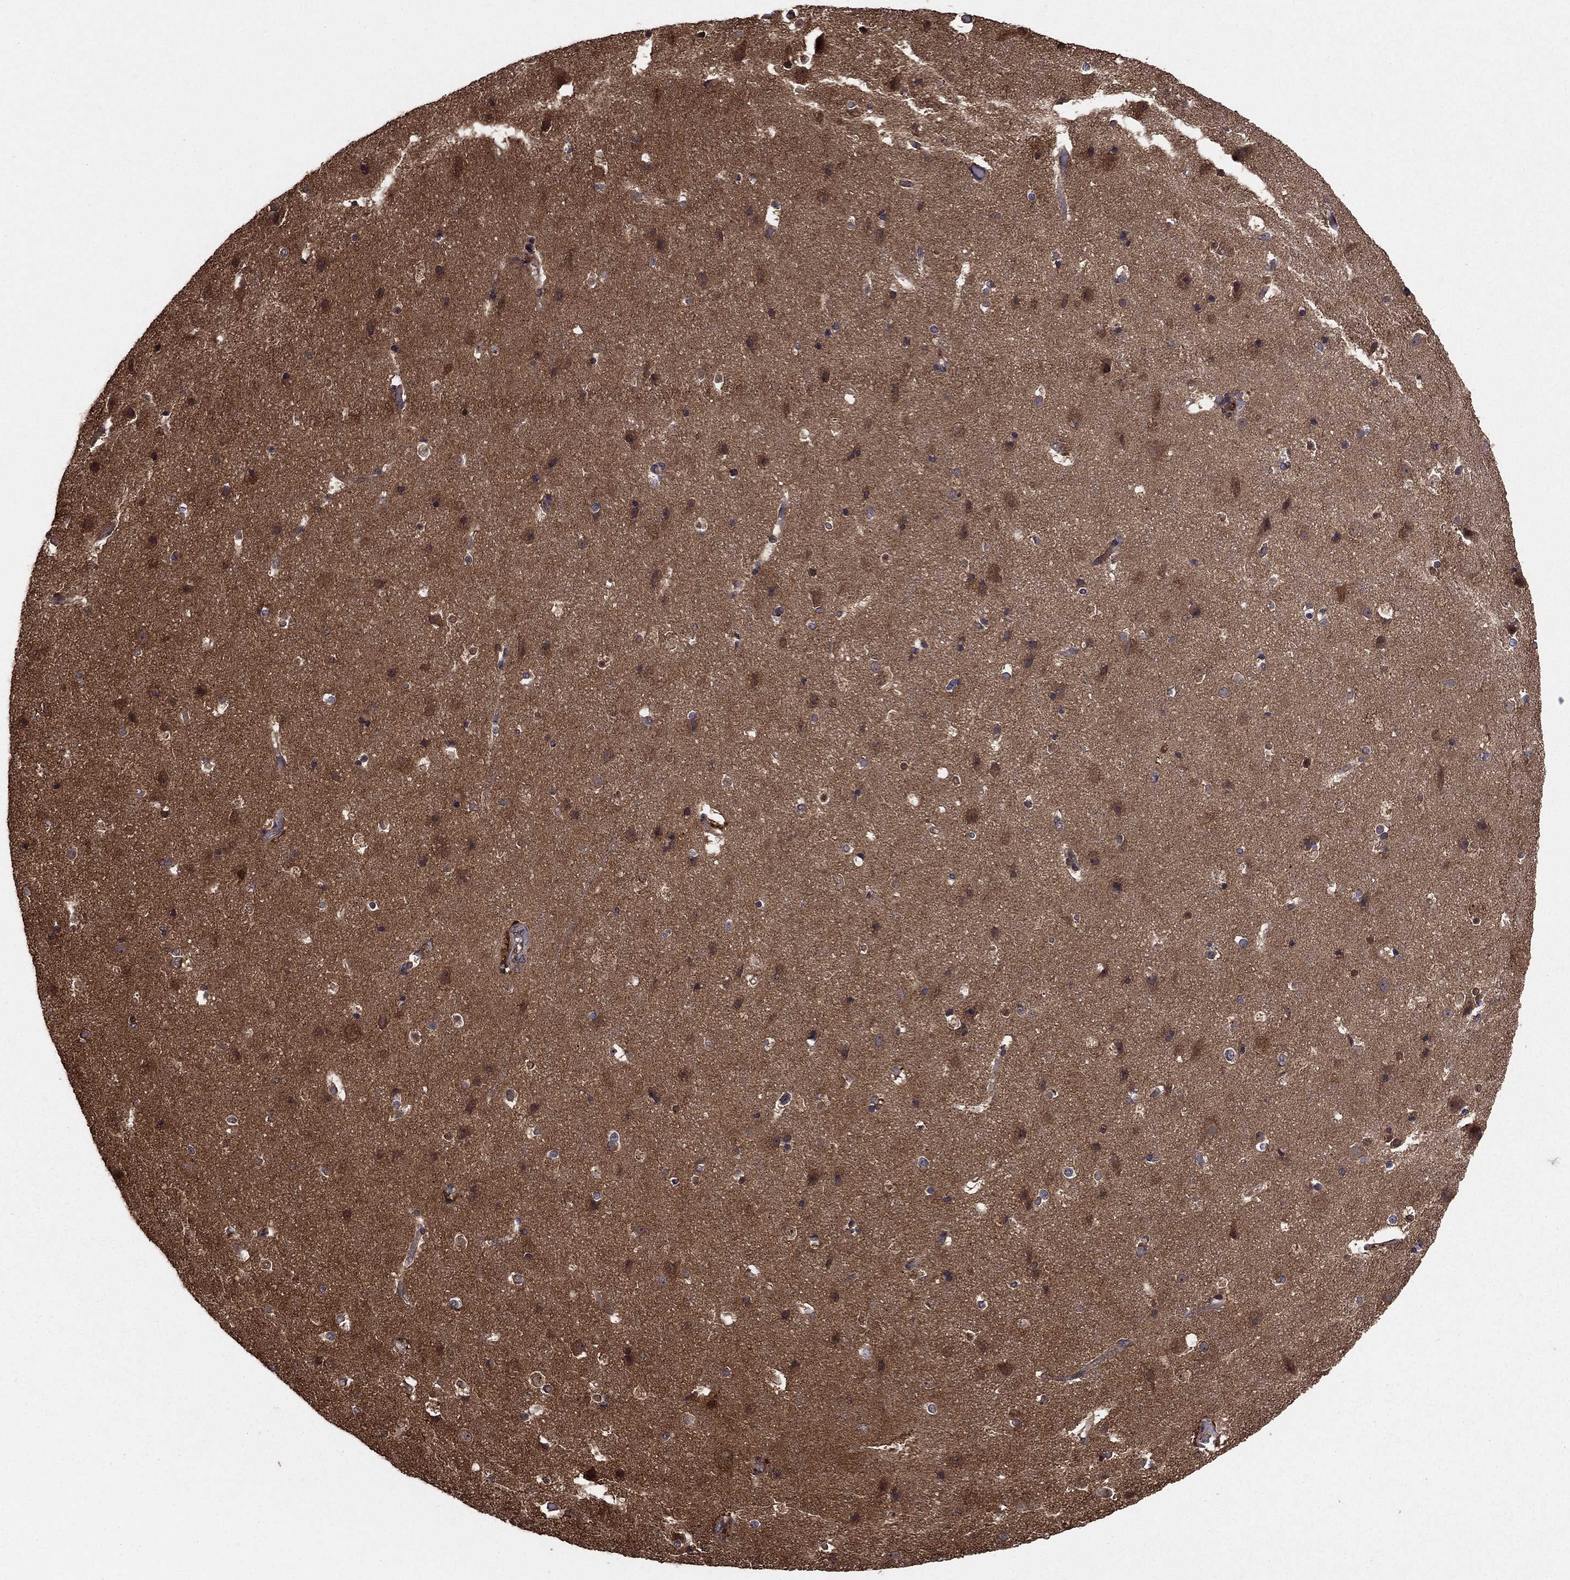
{"staining": {"intensity": "negative", "quantity": "none", "location": "none"}, "tissue": "cerebral cortex", "cell_type": "Endothelial cells", "image_type": "normal", "snomed": [{"axis": "morphology", "description": "Normal tissue, NOS"}, {"axis": "topography", "description": "Cerebral cortex"}], "caption": "High power microscopy micrograph of an immunohistochemistry image of benign cerebral cortex, revealing no significant expression in endothelial cells.", "gene": "BABAM2", "patient": {"sex": "female", "age": 52}}